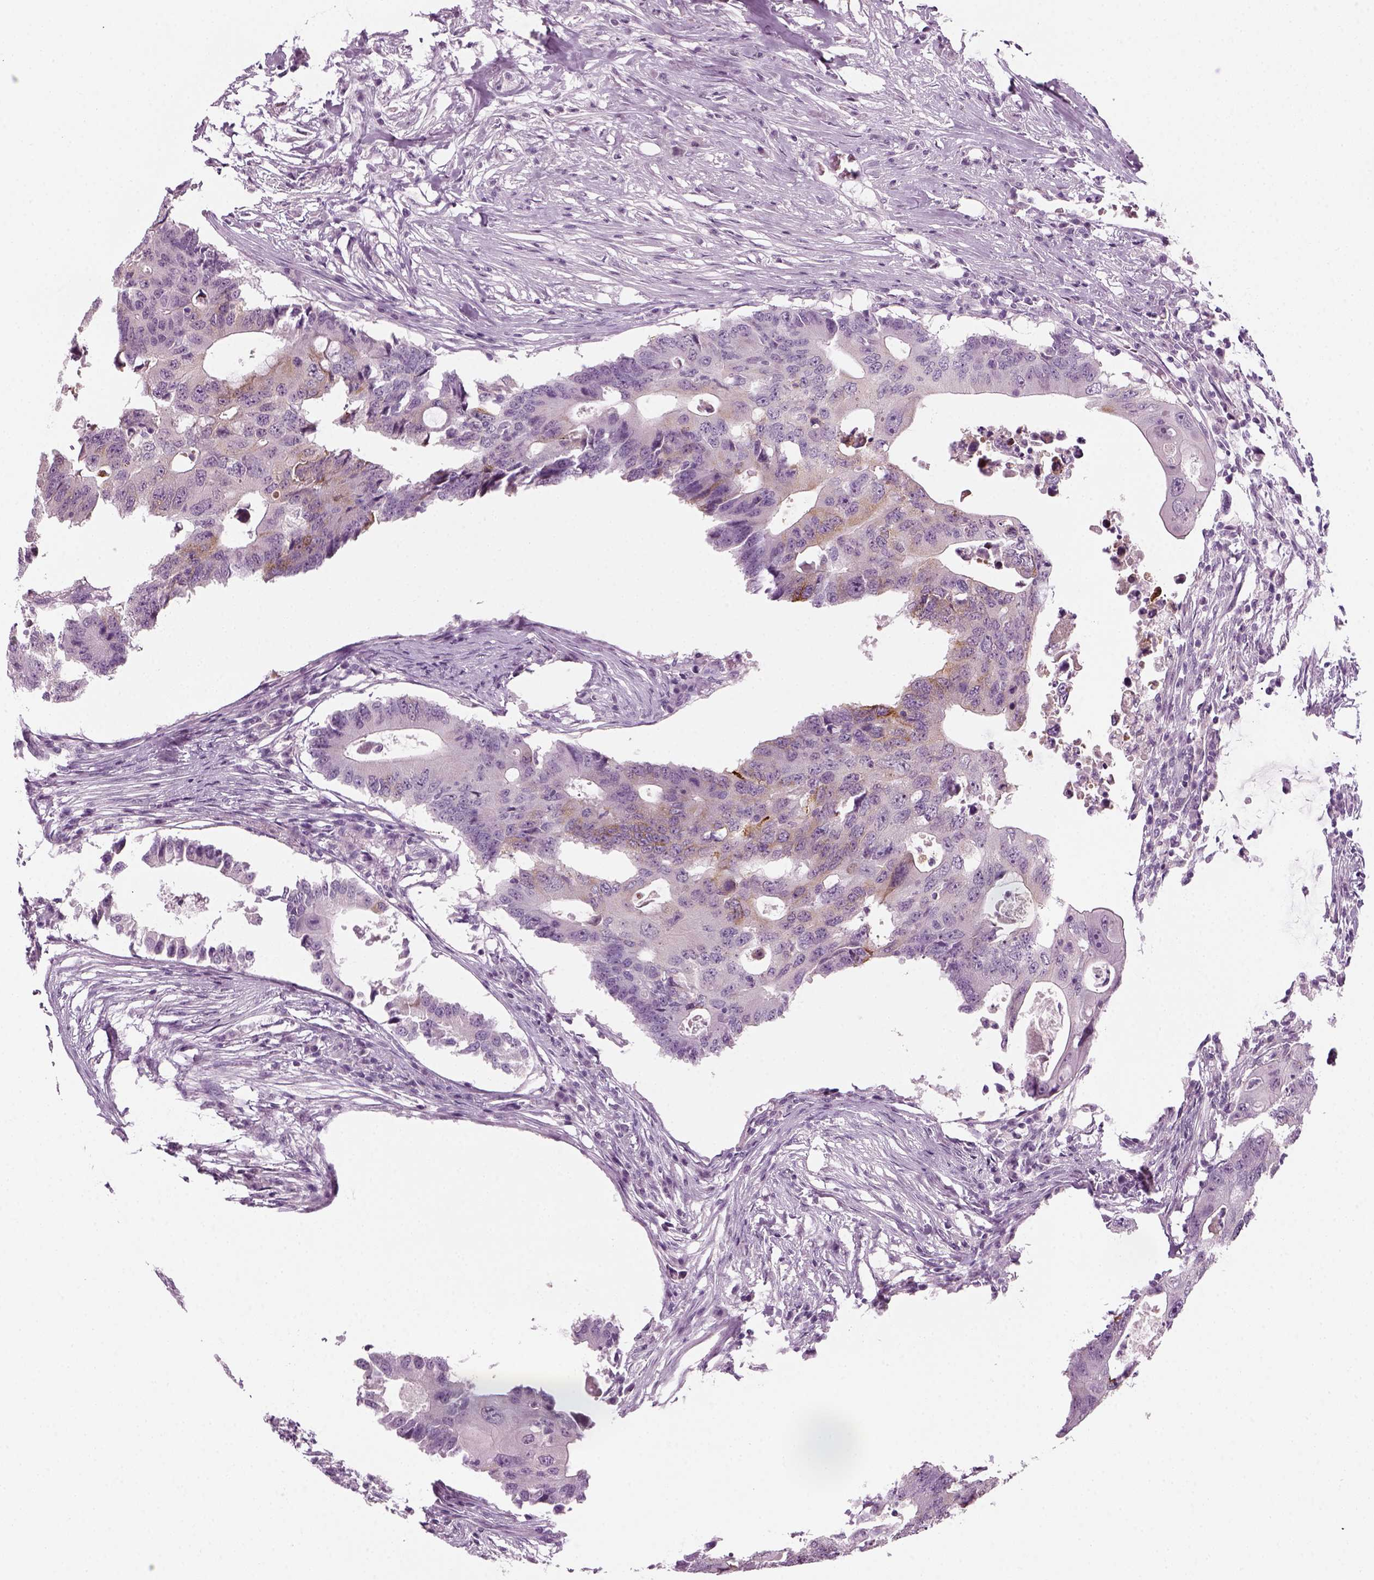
{"staining": {"intensity": "negative", "quantity": "none", "location": "none"}, "tissue": "colorectal cancer", "cell_type": "Tumor cells", "image_type": "cancer", "snomed": [{"axis": "morphology", "description": "Adenocarcinoma, NOS"}, {"axis": "topography", "description": "Colon"}], "caption": "IHC micrograph of colorectal cancer (adenocarcinoma) stained for a protein (brown), which reveals no staining in tumor cells.", "gene": "KRT75", "patient": {"sex": "male", "age": 71}}